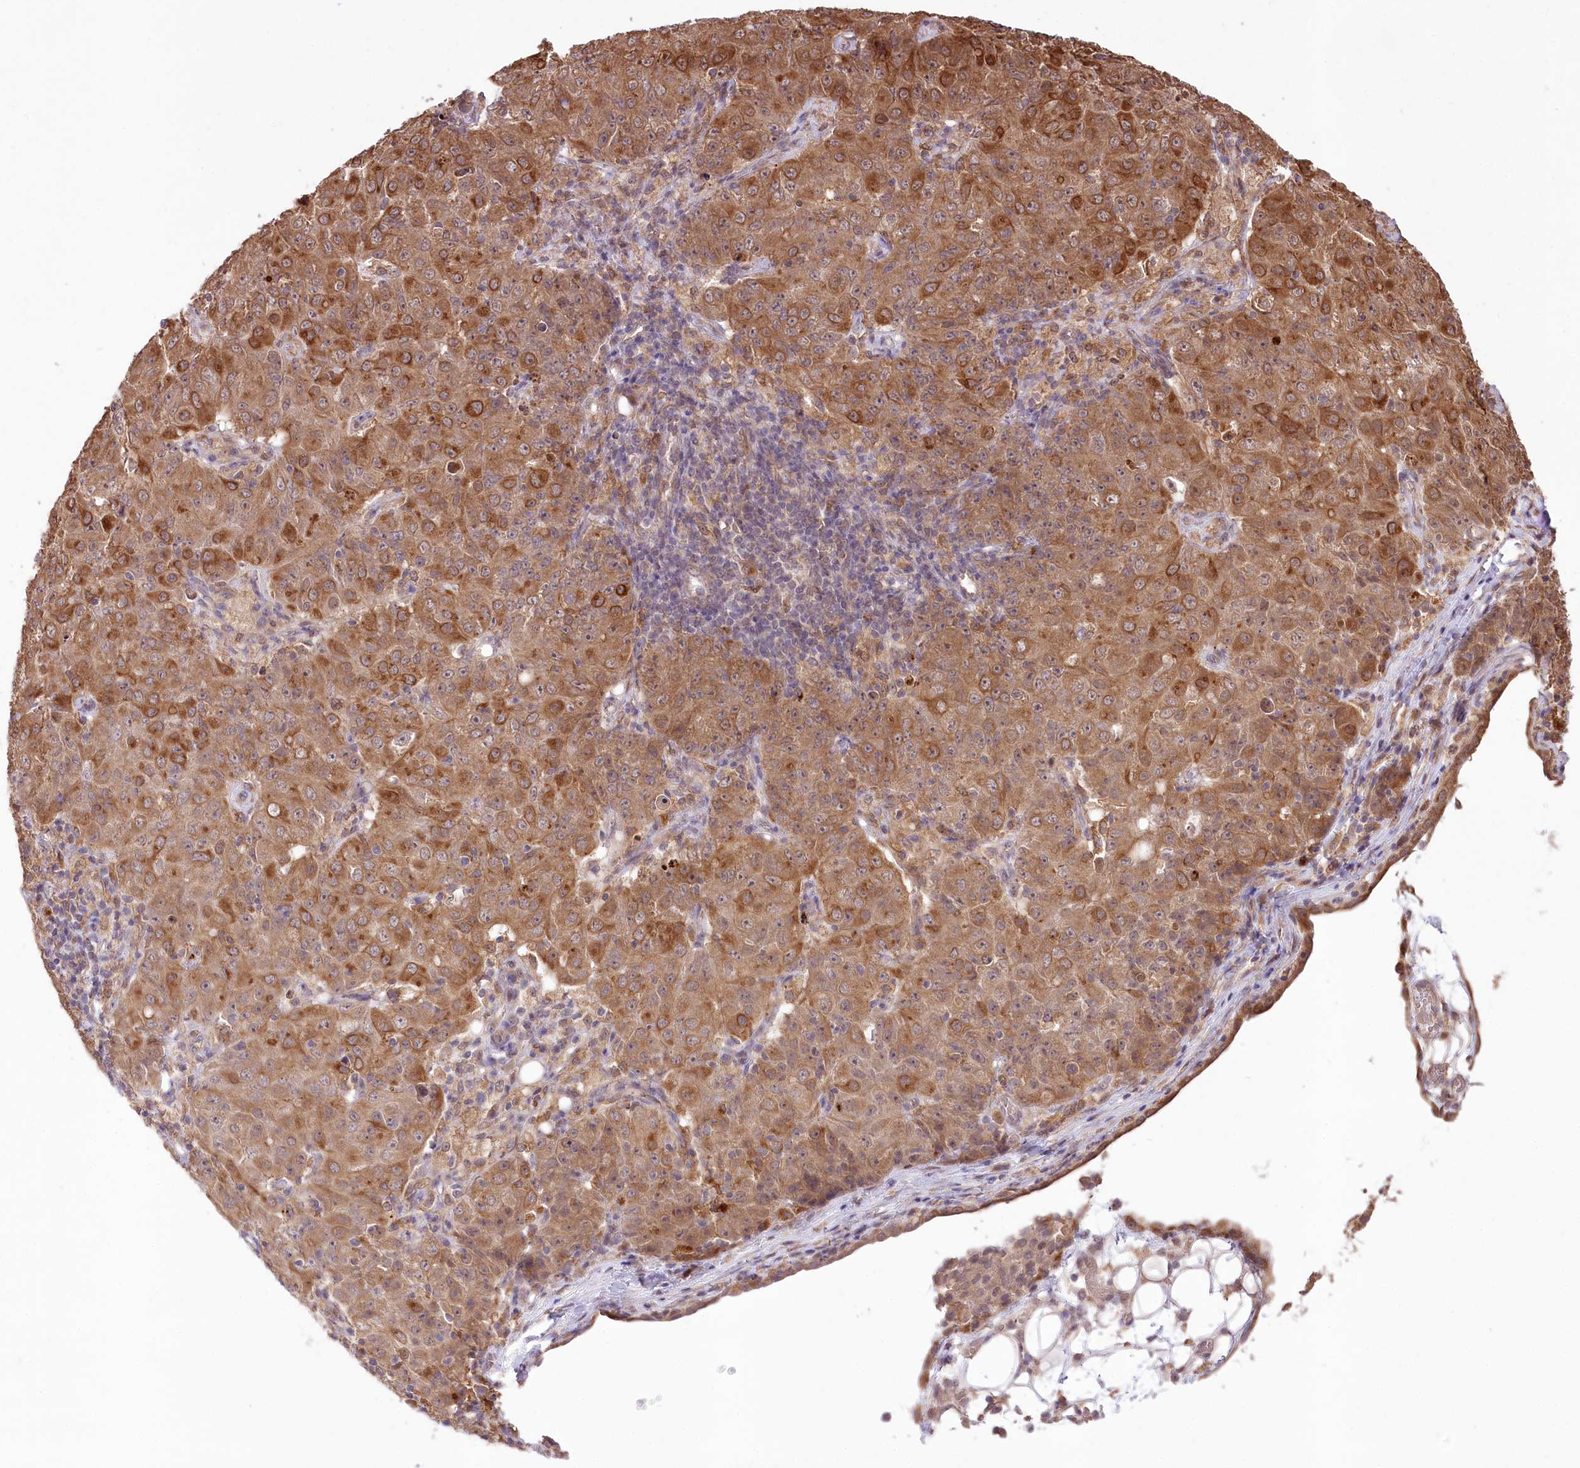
{"staining": {"intensity": "moderate", "quantity": ">75%", "location": "cytoplasmic/membranous,nuclear"}, "tissue": "ovarian cancer", "cell_type": "Tumor cells", "image_type": "cancer", "snomed": [{"axis": "morphology", "description": "Carcinoma, endometroid"}, {"axis": "topography", "description": "Ovary"}], "caption": "Immunohistochemical staining of ovarian endometroid carcinoma exhibits medium levels of moderate cytoplasmic/membranous and nuclear protein staining in about >75% of tumor cells.", "gene": "HELT", "patient": {"sex": "female", "age": 42}}